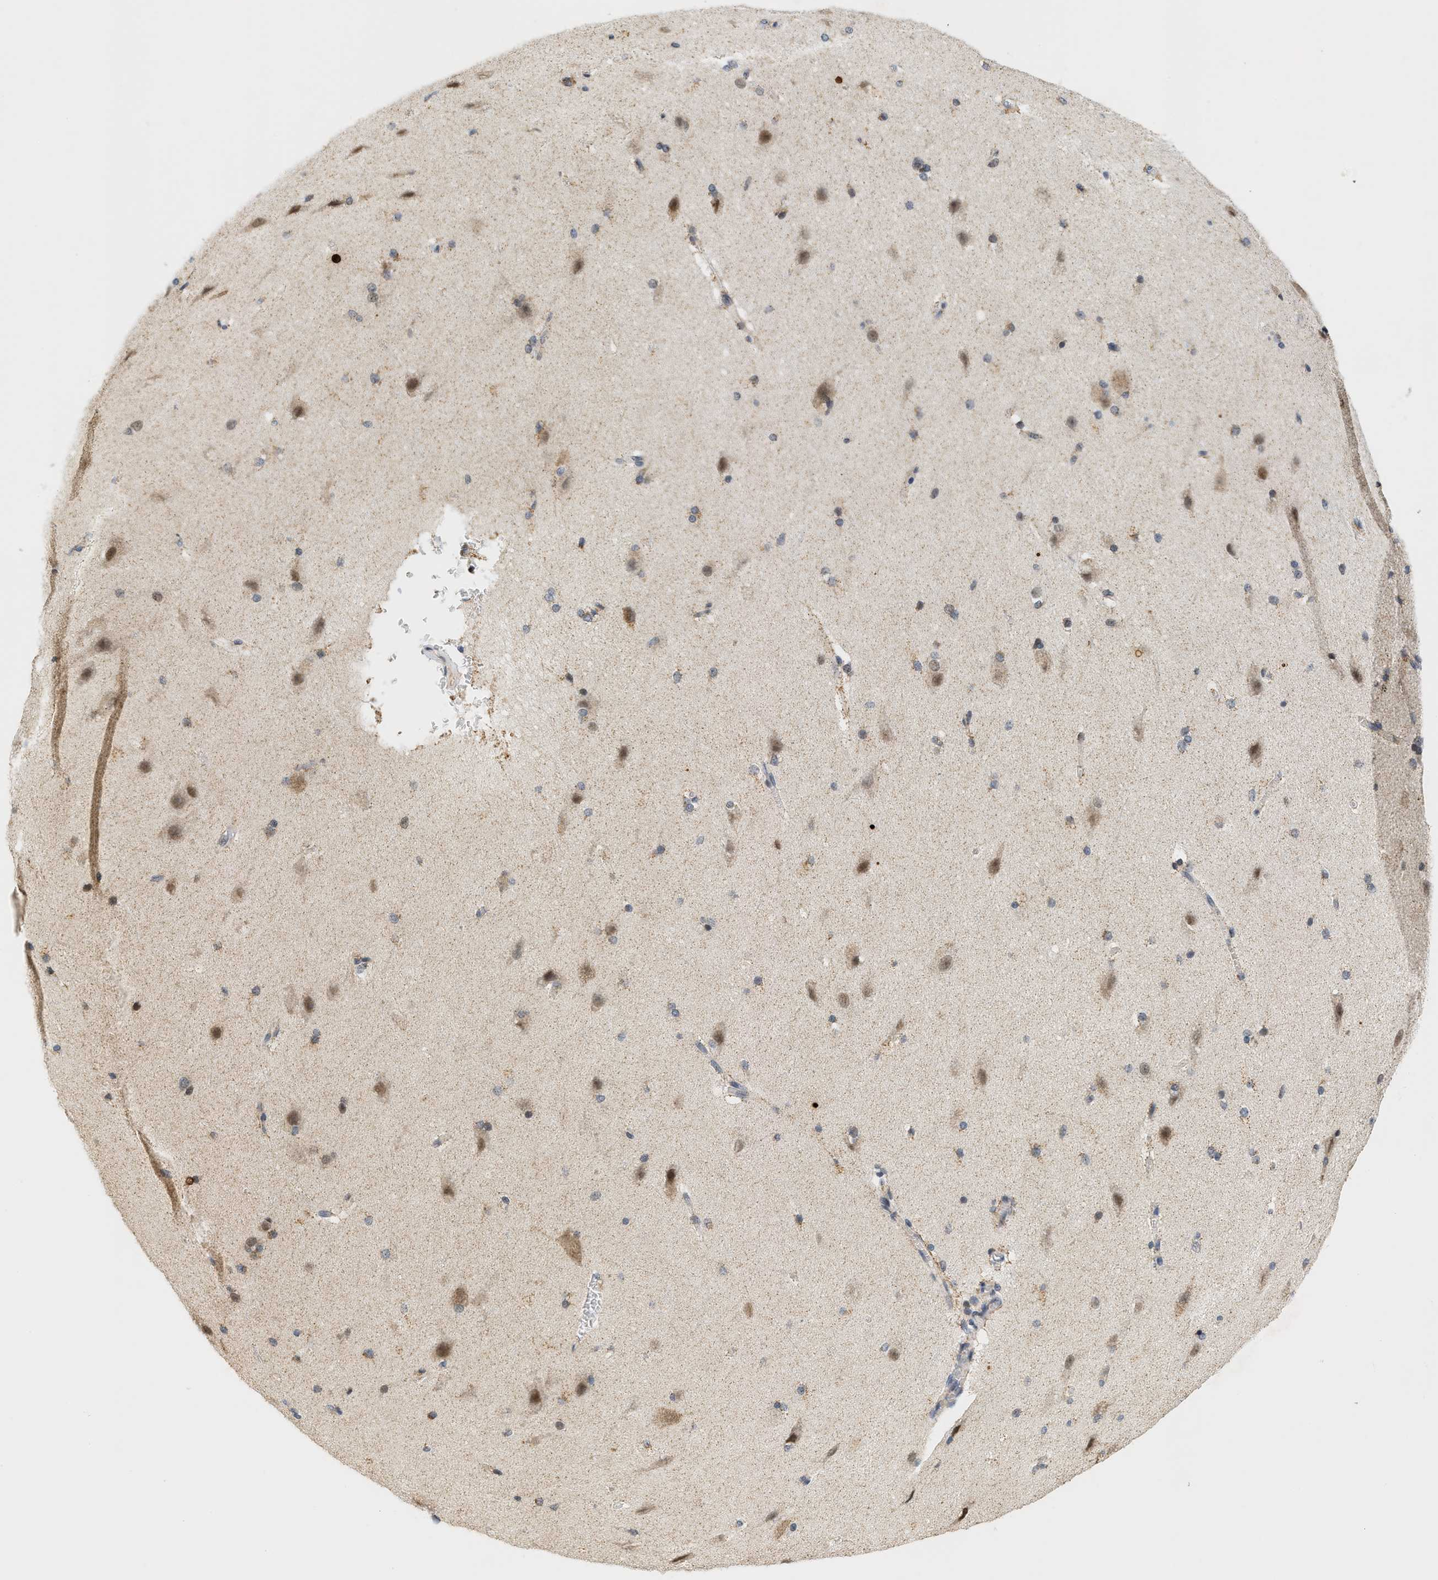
{"staining": {"intensity": "negative", "quantity": "none", "location": "none"}, "tissue": "cerebral cortex", "cell_type": "Endothelial cells", "image_type": "normal", "snomed": [{"axis": "morphology", "description": "Normal tissue, NOS"}, {"axis": "topography", "description": "Cerebral cortex"}, {"axis": "topography", "description": "Hippocampus"}], "caption": "There is no significant positivity in endothelial cells of cerebral cortex. (Stains: DAB (3,3'-diaminobenzidine) immunohistochemistry with hematoxylin counter stain, Microscopy: brightfield microscopy at high magnification).", "gene": "GIGYF1", "patient": {"sex": "female", "age": 19}}